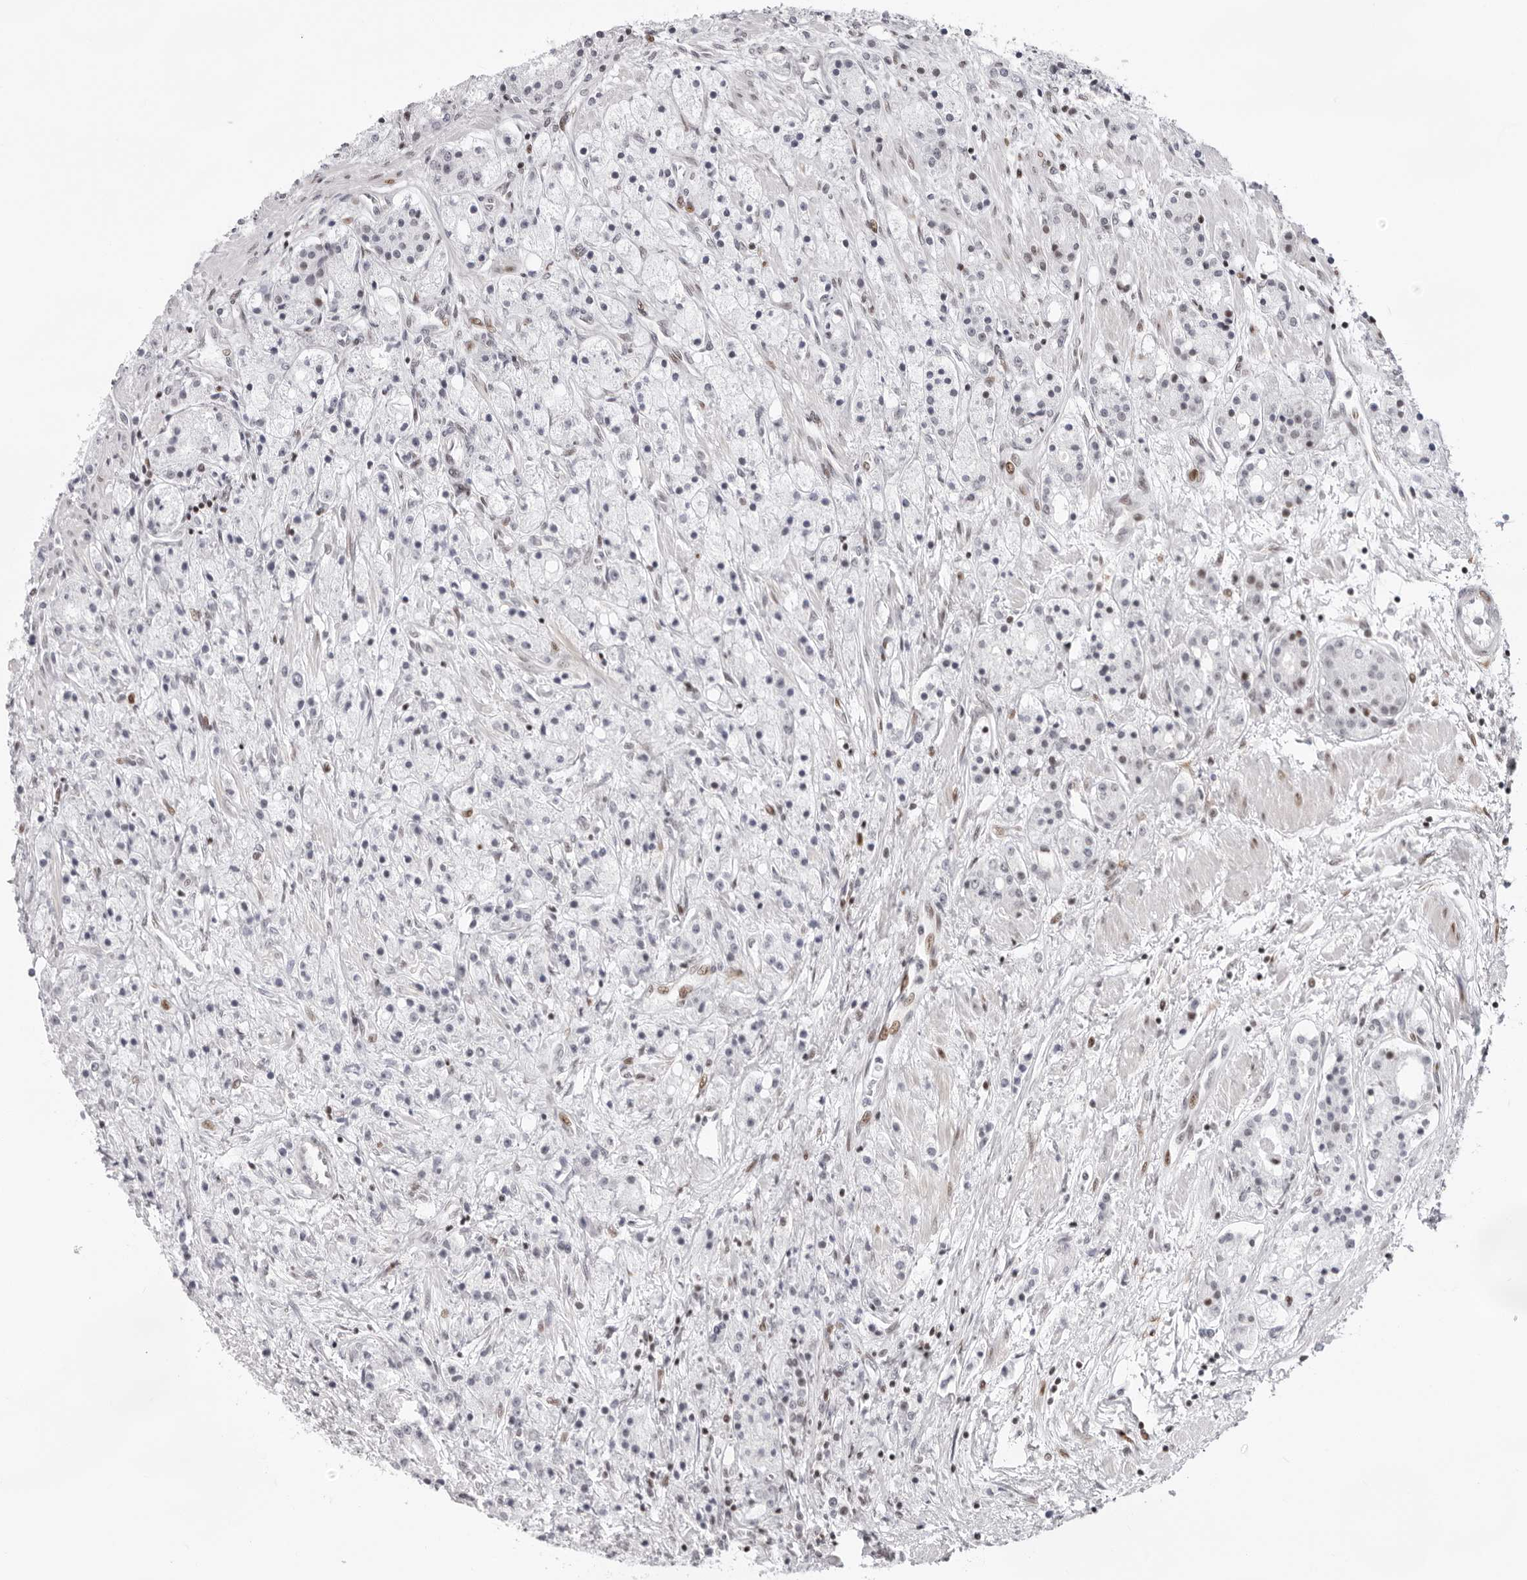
{"staining": {"intensity": "negative", "quantity": "none", "location": "none"}, "tissue": "prostate cancer", "cell_type": "Tumor cells", "image_type": "cancer", "snomed": [{"axis": "morphology", "description": "Adenocarcinoma, High grade"}, {"axis": "topography", "description": "Prostate"}], "caption": "Prostate cancer was stained to show a protein in brown. There is no significant positivity in tumor cells.", "gene": "NTPCR", "patient": {"sex": "male", "age": 60}}